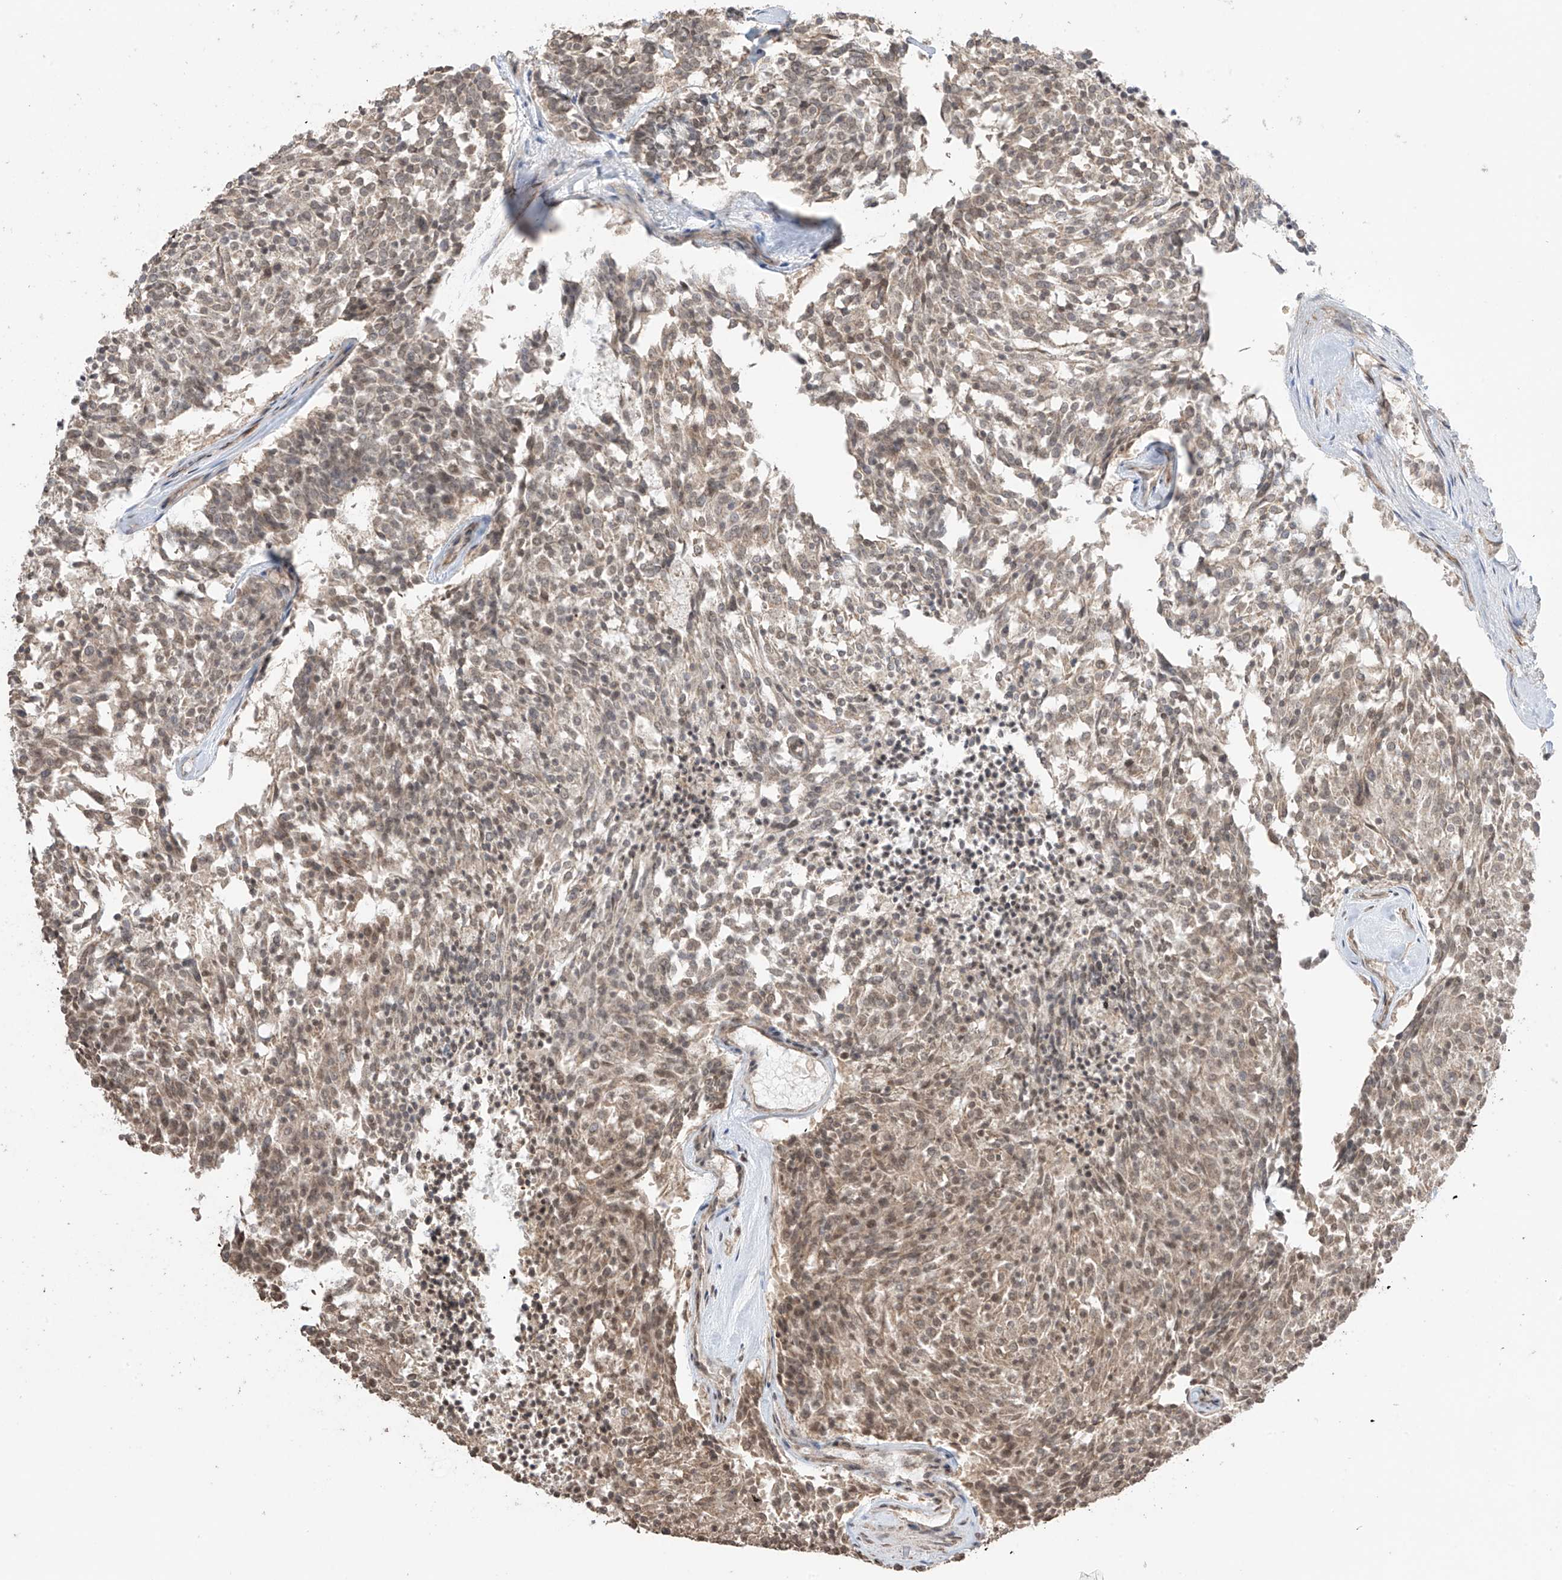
{"staining": {"intensity": "weak", "quantity": ">75%", "location": "cytoplasmic/membranous,nuclear"}, "tissue": "carcinoid", "cell_type": "Tumor cells", "image_type": "cancer", "snomed": [{"axis": "morphology", "description": "Carcinoid, malignant, NOS"}, {"axis": "topography", "description": "Pancreas"}], "caption": "Human malignant carcinoid stained with a brown dye exhibits weak cytoplasmic/membranous and nuclear positive positivity in approximately >75% of tumor cells.", "gene": "TTLL5", "patient": {"sex": "female", "age": 54}}